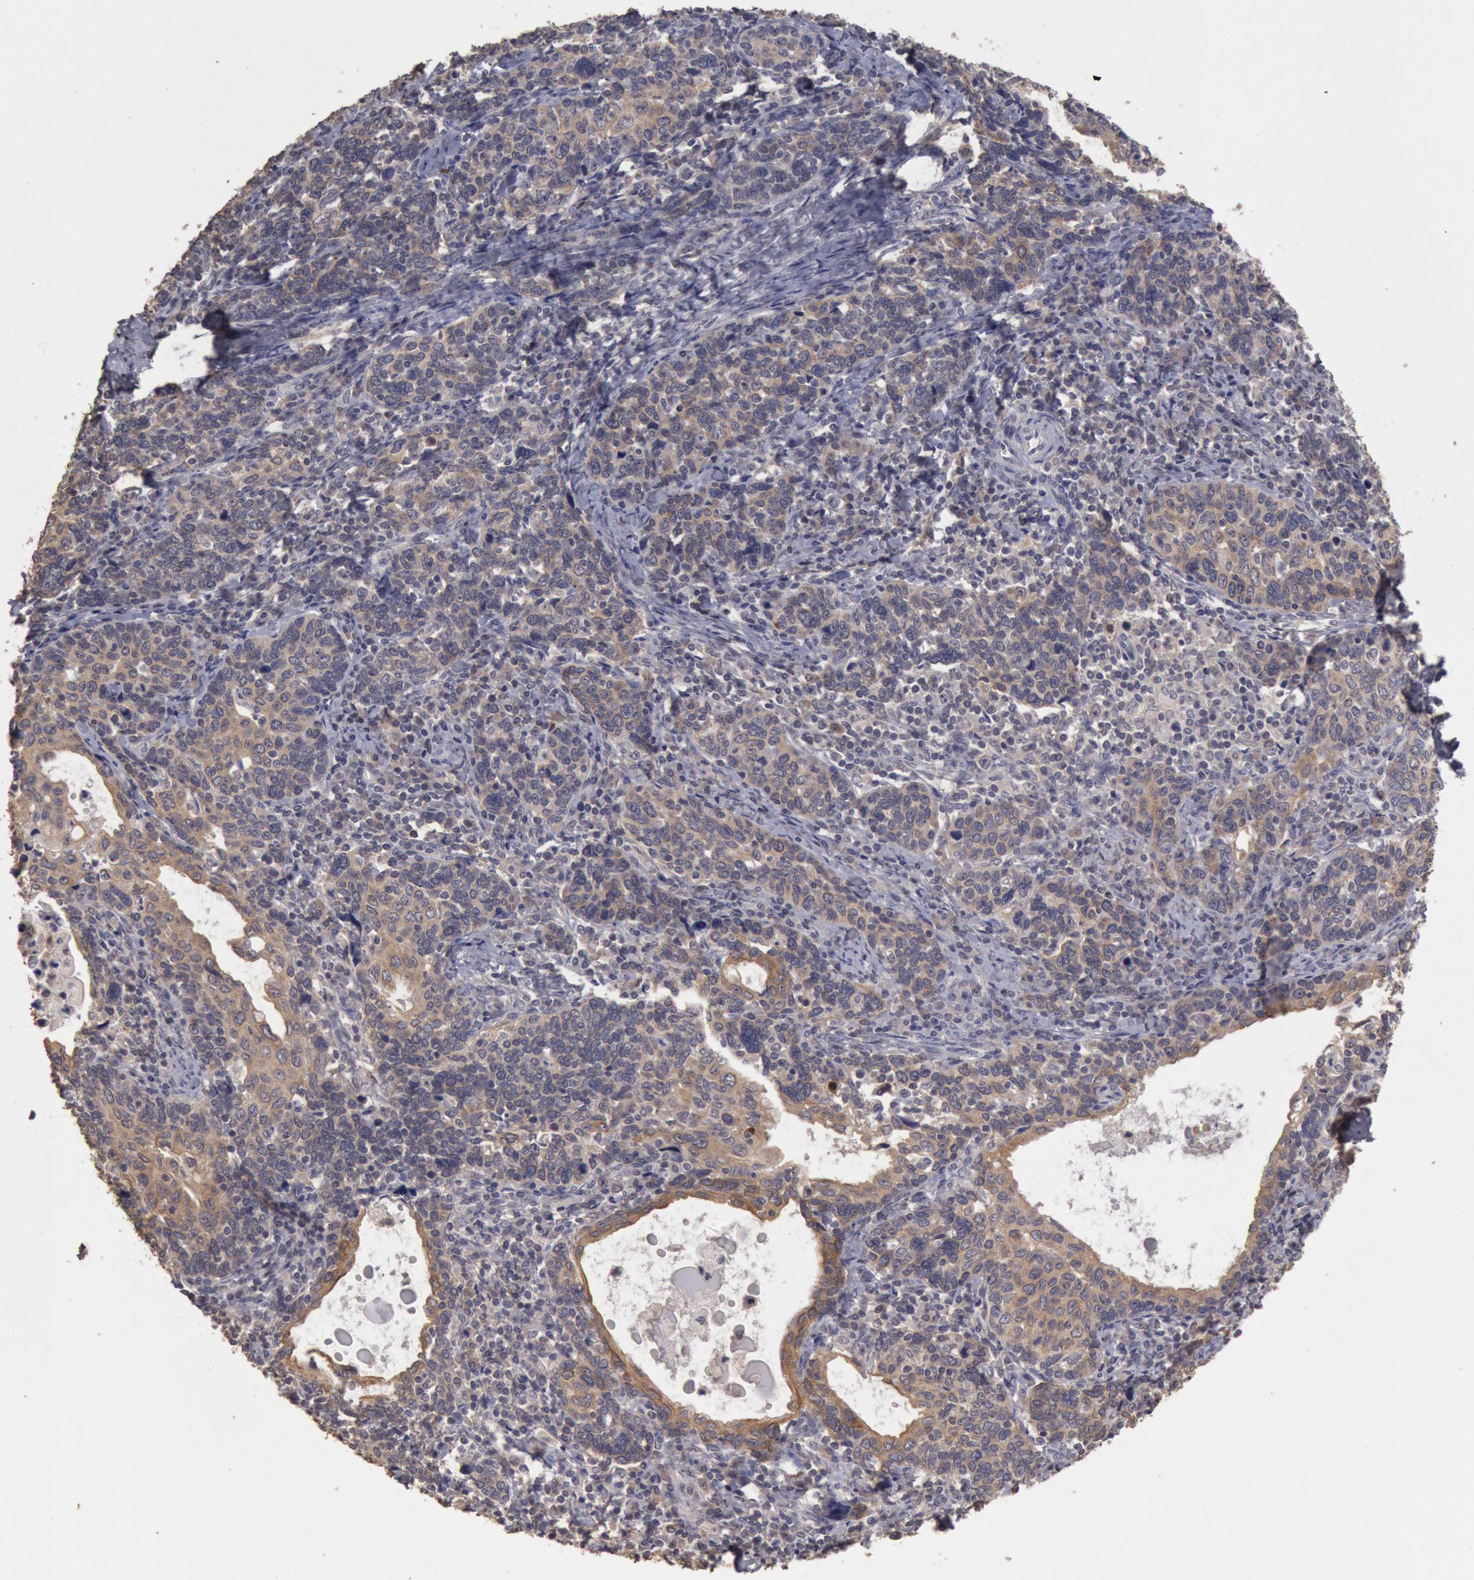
{"staining": {"intensity": "moderate", "quantity": ">75%", "location": "cytoplasmic/membranous"}, "tissue": "cervical cancer", "cell_type": "Tumor cells", "image_type": "cancer", "snomed": [{"axis": "morphology", "description": "Squamous cell carcinoma, NOS"}, {"axis": "topography", "description": "Cervix"}], "caption": "Moderate cytoplasmic/membranous positivity is appreciated in approximately >75% of tumor cells in cervical cancer.", "gene": "ZFP36L1", "patient": {"sex": "female", "age": 41}}